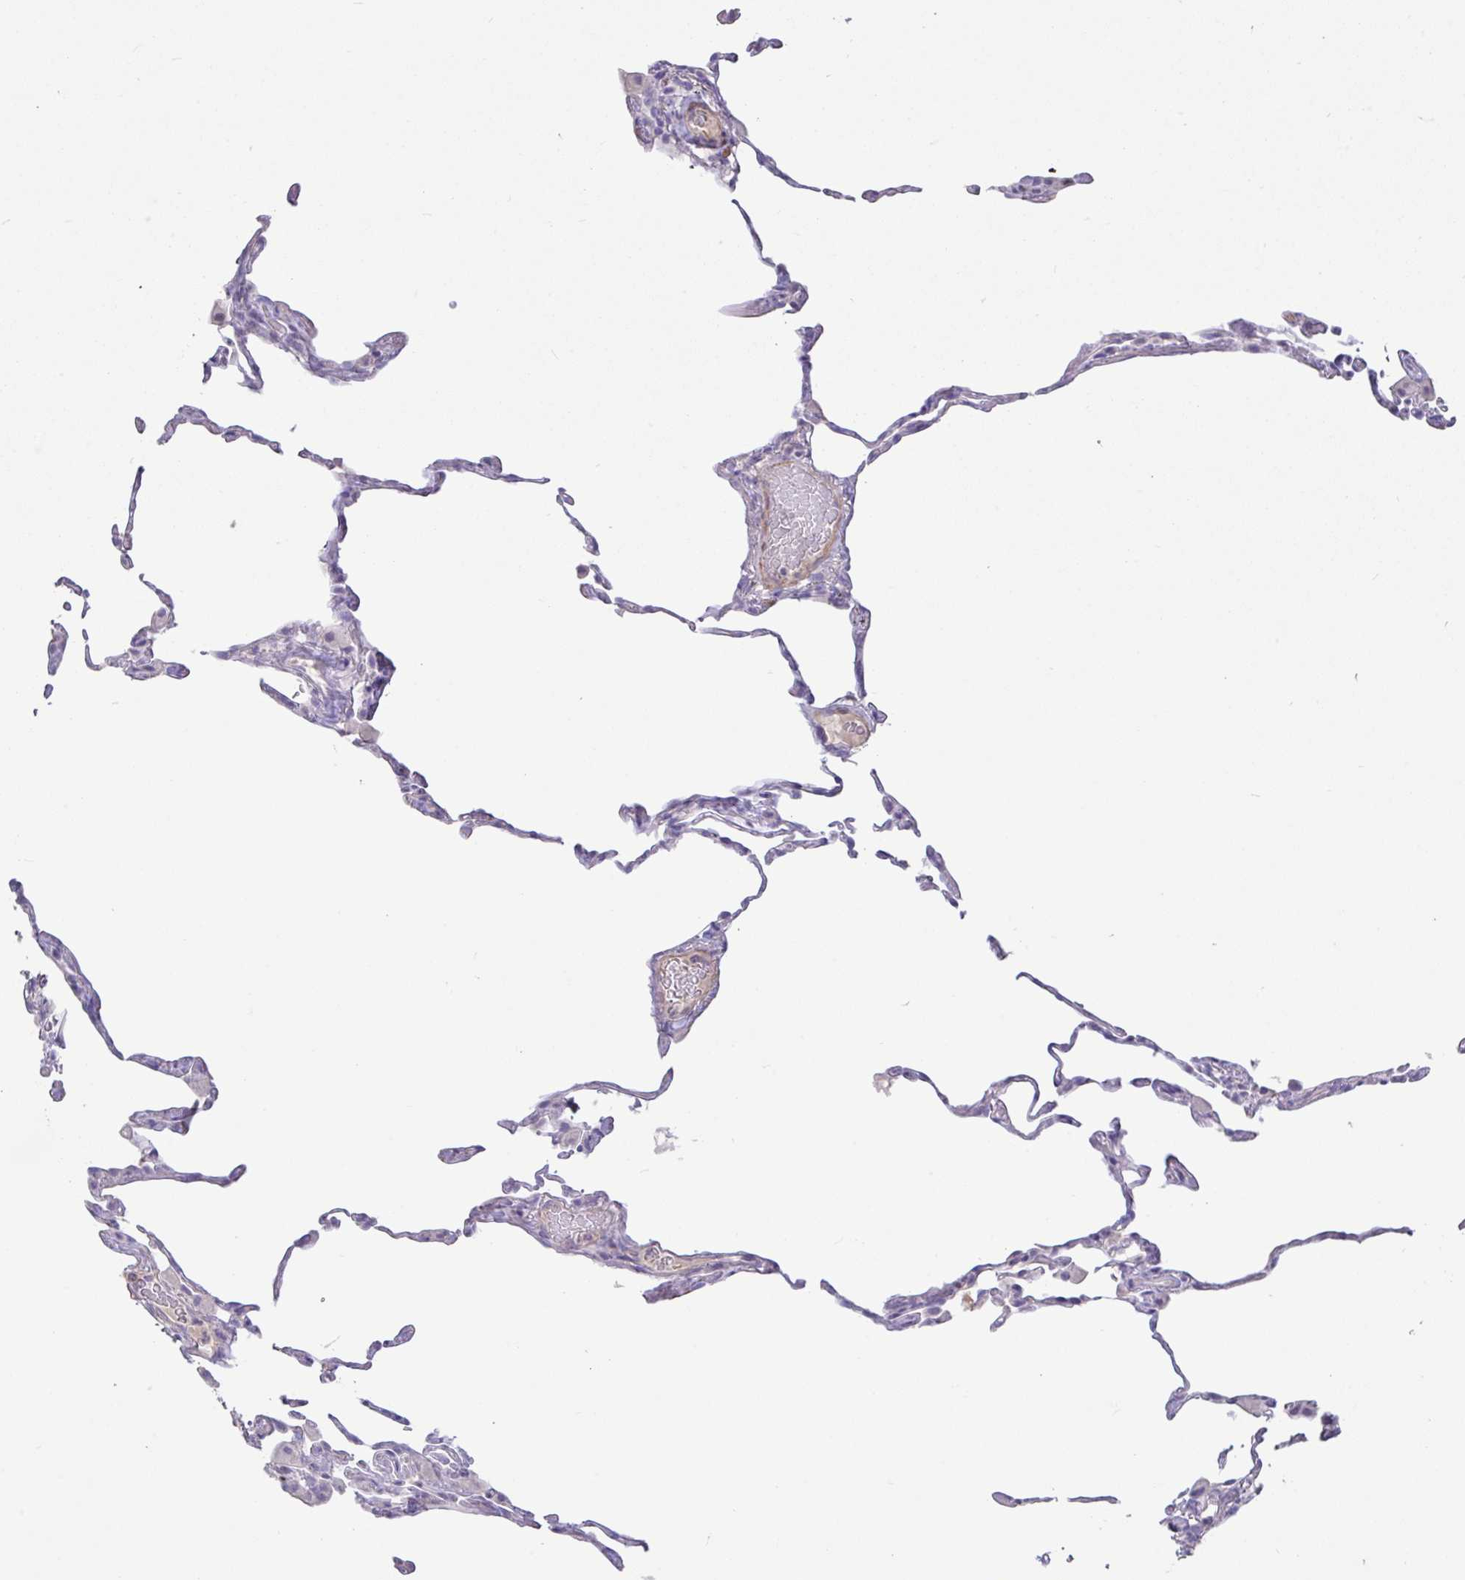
{"staining": {"intensity": "negative", "quantity": "none", "location": "none"}, "tissue": "lung", "cell_type": "Alveolar cells", "image_type": "normal", "snomed": [{"axis": "morphology", "description": "Normal tissue, NOS"}, {"axis": "topography", "description": "Lung"}], "caption": "Immunohistochemistry micrograph of normal lung stained for a protein (brown), which exhibits no staining in alveolar cells. (IHC, brightfield microscopy, high magnification).", "gene": "PYGM", "patient": {"sex": "female", "age": 57}}